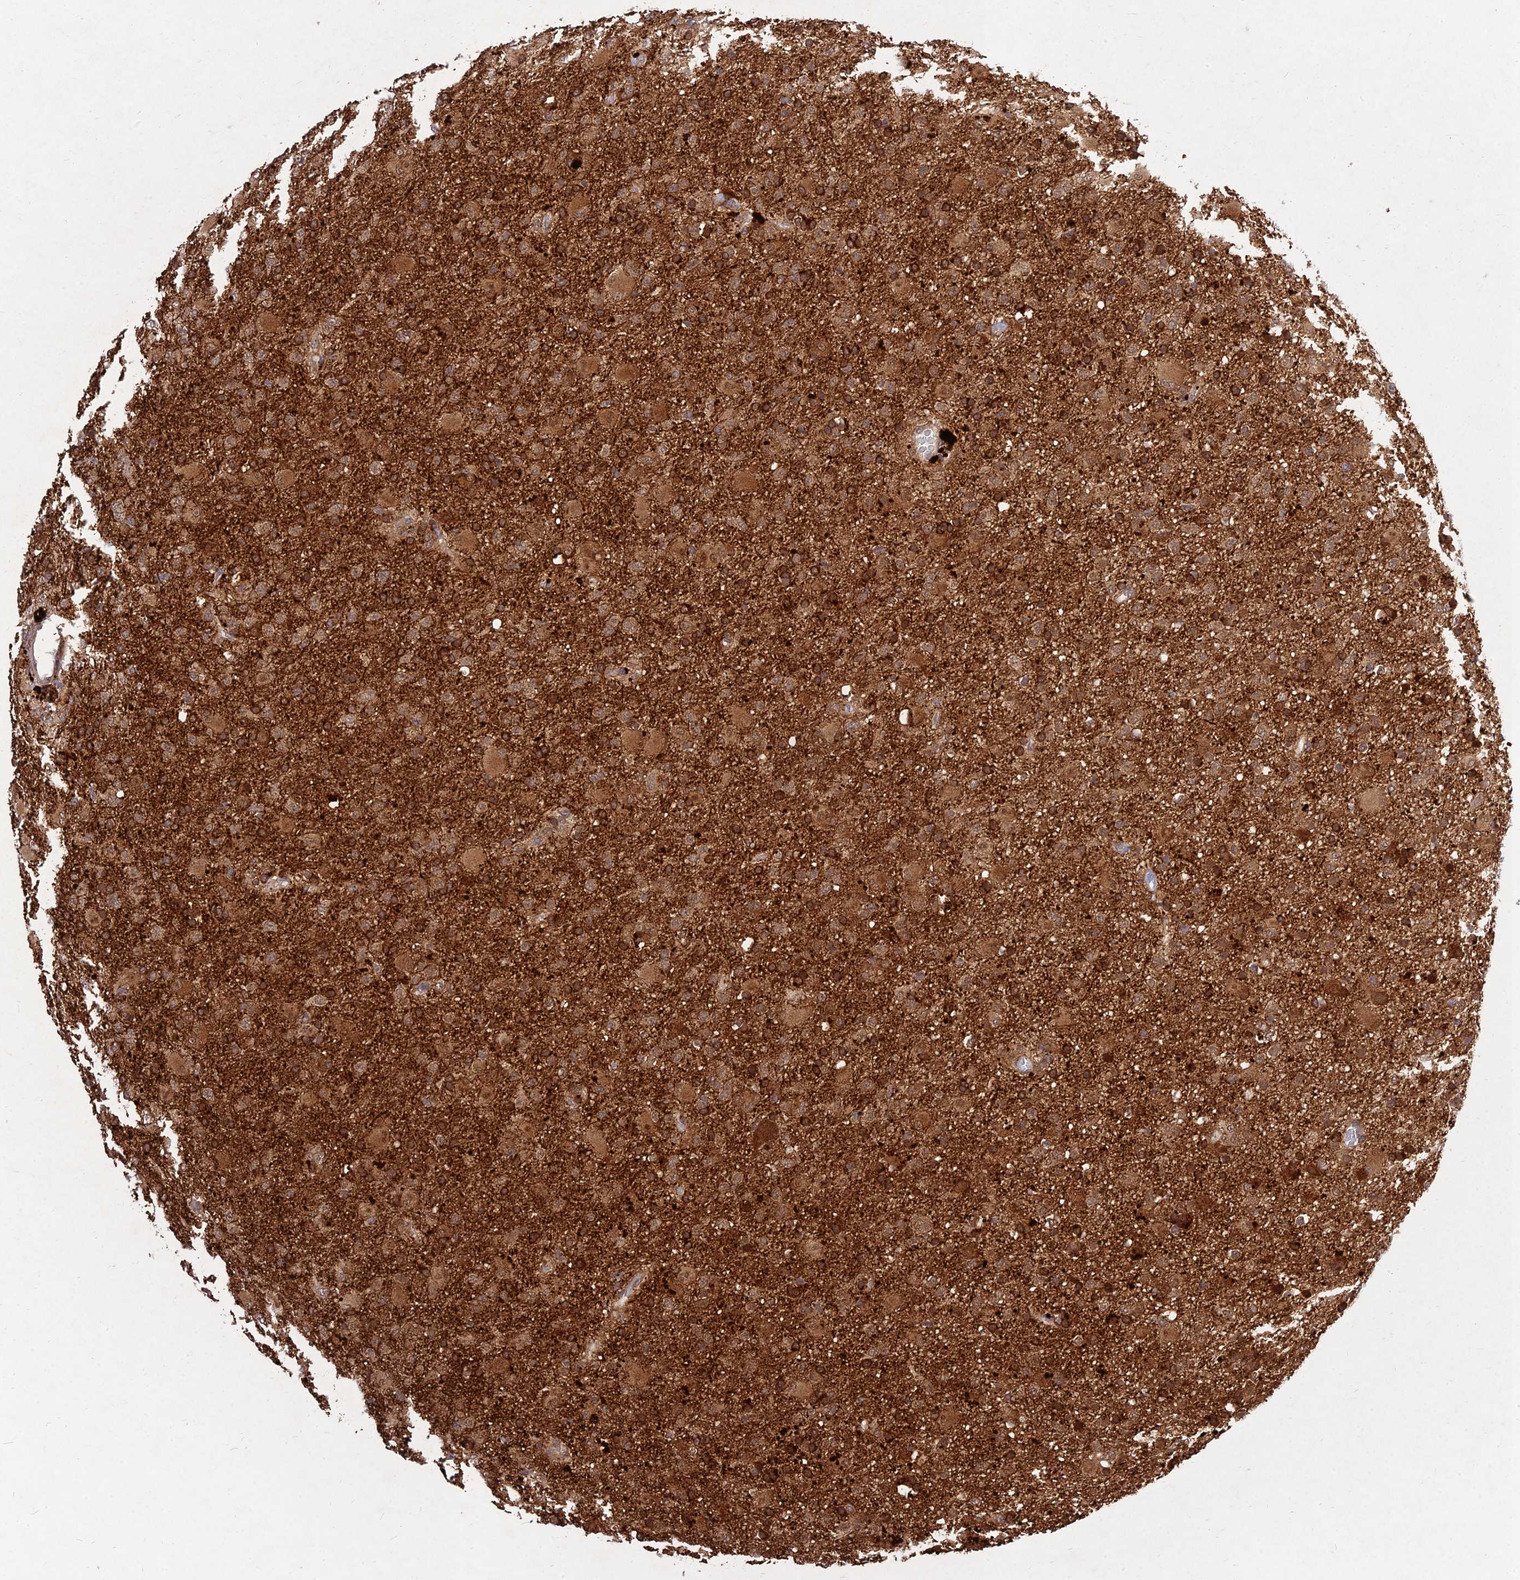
{"staining": {"intensity": "moderate", "quantity": ">75%", "location": "cytoplasmic/membranous"}, "tissue": "glioma", "cell_type": "Tumor cells", "image_type": "cancer", "snomed": [{"axis": "morphology", "description": "Glioma, malignant, Low grade"}, {"axis": "topography", "description": "Brain"}], "caption": "This is an image of IHC staining of glioma, which shows moderate staining in the cytoplasmic/membranous of tumor cells.", "gene": "MKKS", "patient": {"sex": "male", "age": 65}}